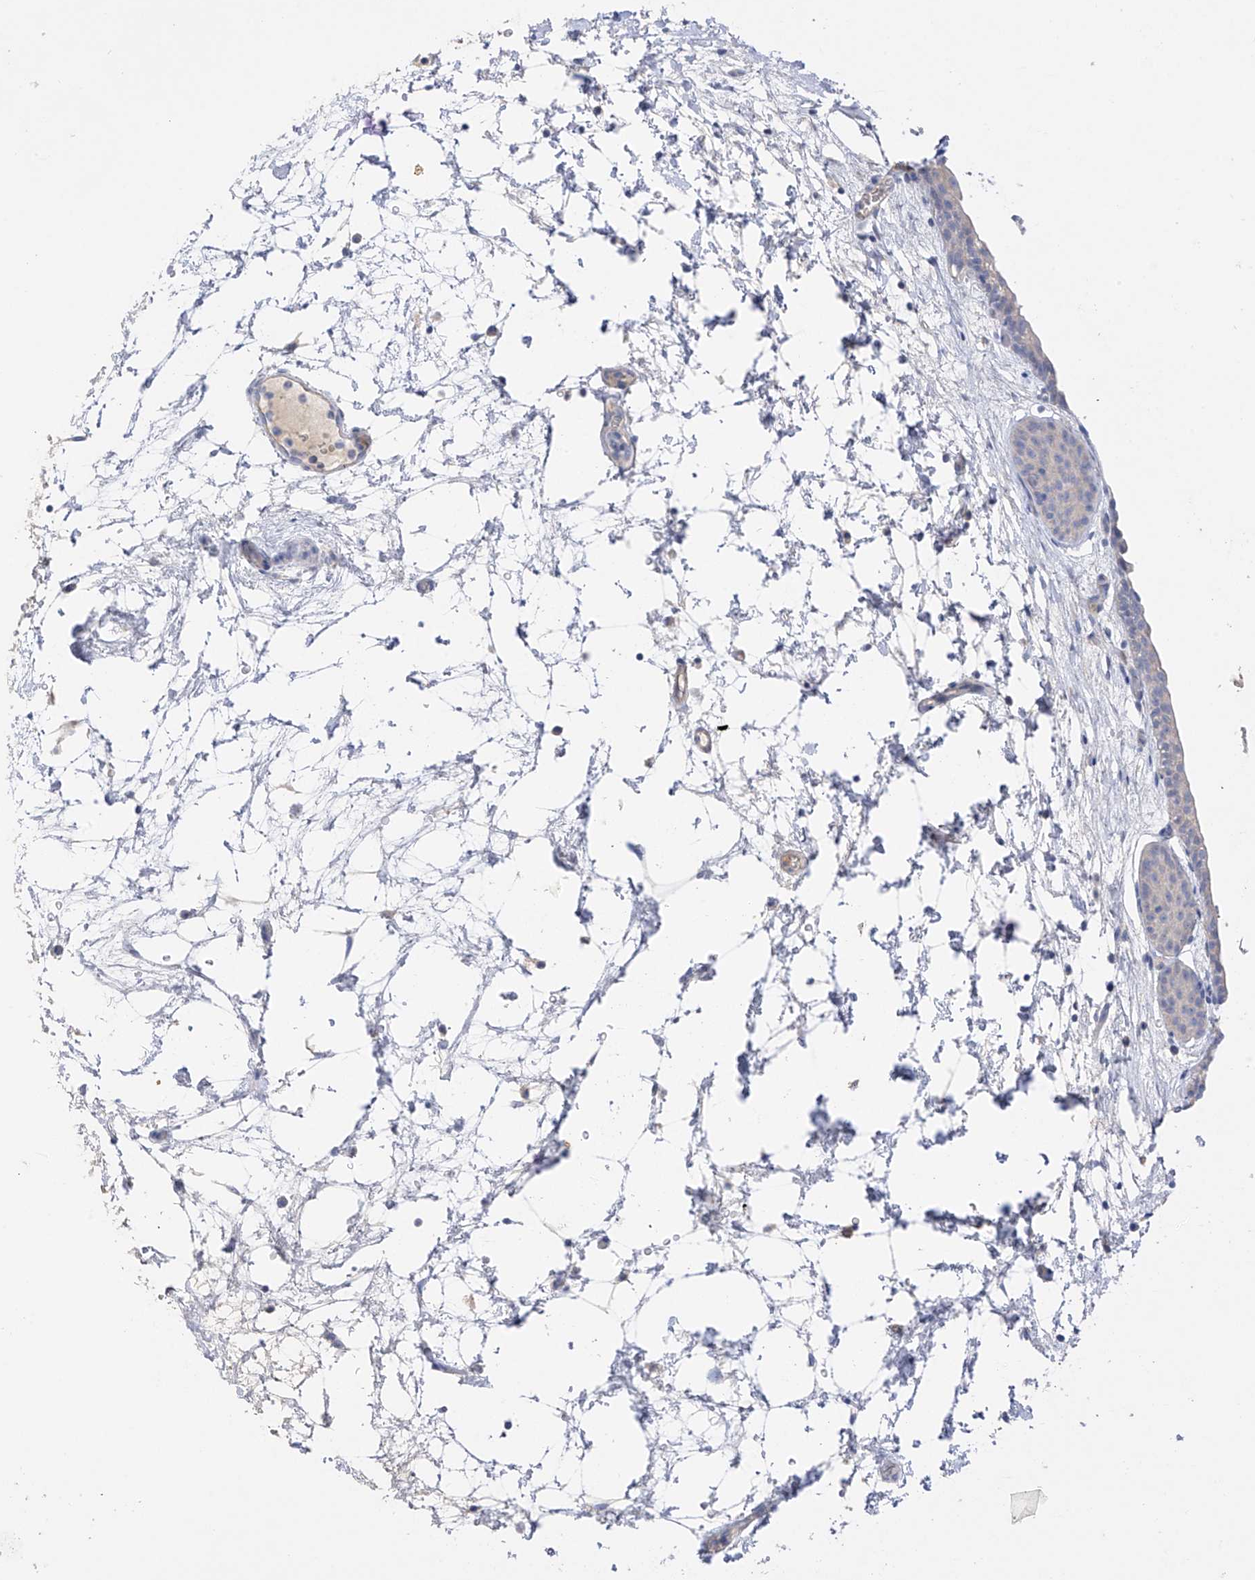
{"staining": {"intensity": "negative", "quantity": "none", "location": "none"}, "tissue": "urinary bladder", "cell_type": "Urothelial cells", "image_type": "normal", "snomed": [{"axis": "morphology", "description": "Normal tissue, NOS"}, {"axis": "topography", "description": "Urinary bladder"}], "caption": "Urinary bladder was stained to show a protein in brown. There is no significant positivity in urothelial cells. Brightfield microscopy of immunohistochemistry (IHC) stained with DAB (3,3'-diaminobenzidine) (brown) and hematoxylin (blue), captured at high magnification.", "gene": "PRSS12", "patient": {"sex": "male", "age": 83}}